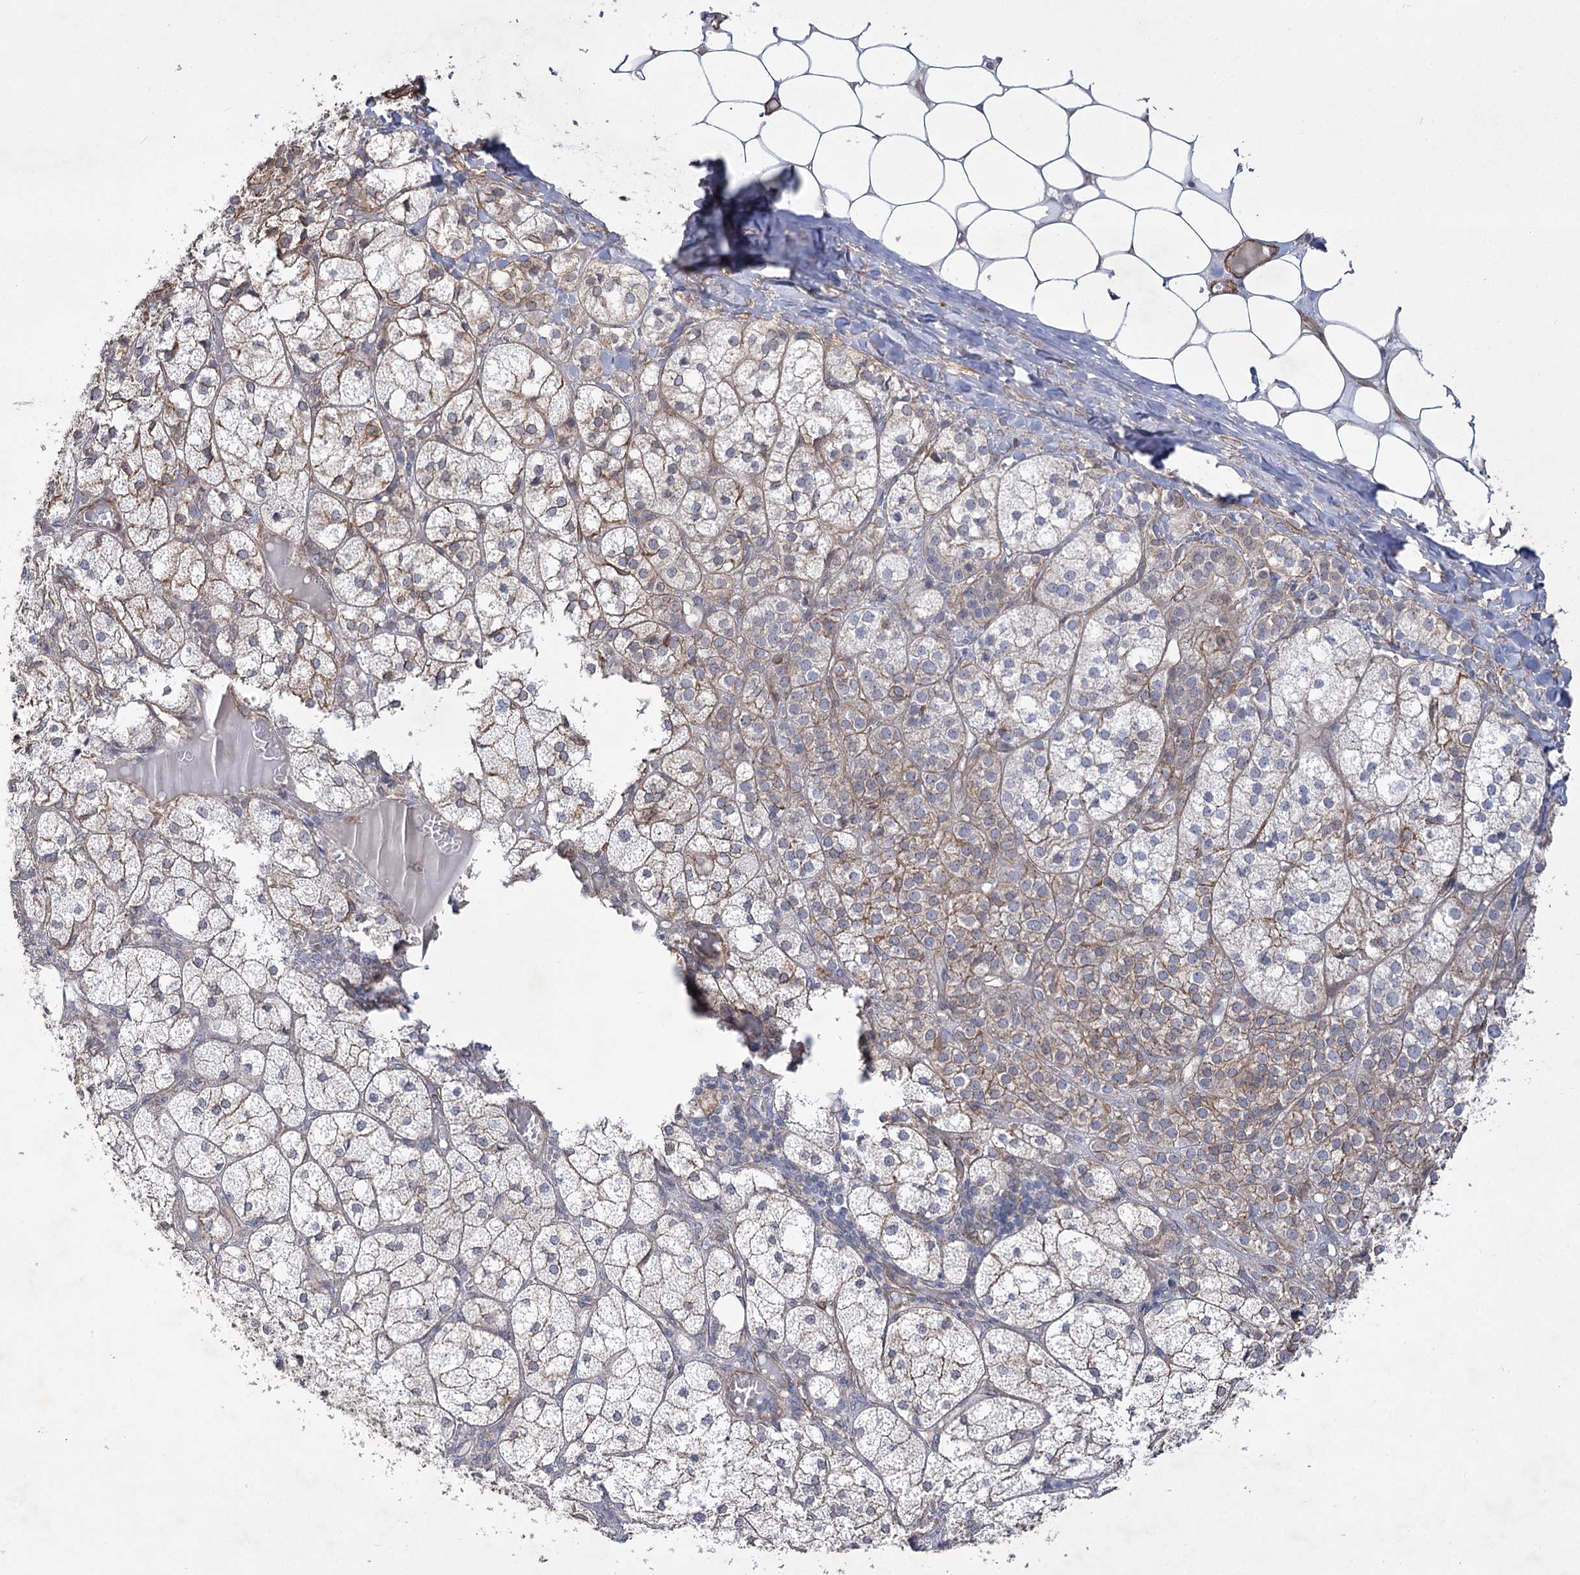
{"staining": {"intensity": "weak", "quantity": "25%-75%", "location": "cytoplasmic/membranous"}, "tissue": "adrenal gland", "cell_type": "Glandular cells", "image_type": "normal", "snomed": [{"axis": "morphology", "description": "Normal tissue, NOS"}, {"axis": "topography", "description": "Adrenal gland"}], "caption": "Immunohistochemical staining of unremarkable adrenal gland reveals weak cytoplasmic/membranous protein expression in approximately 25%-75% of glandular cells. (Brightfield microscopy of DAB IHC at high magnification).", "gene": "SH3BP5L", "patient": {"sex": "female", "age": 61}}